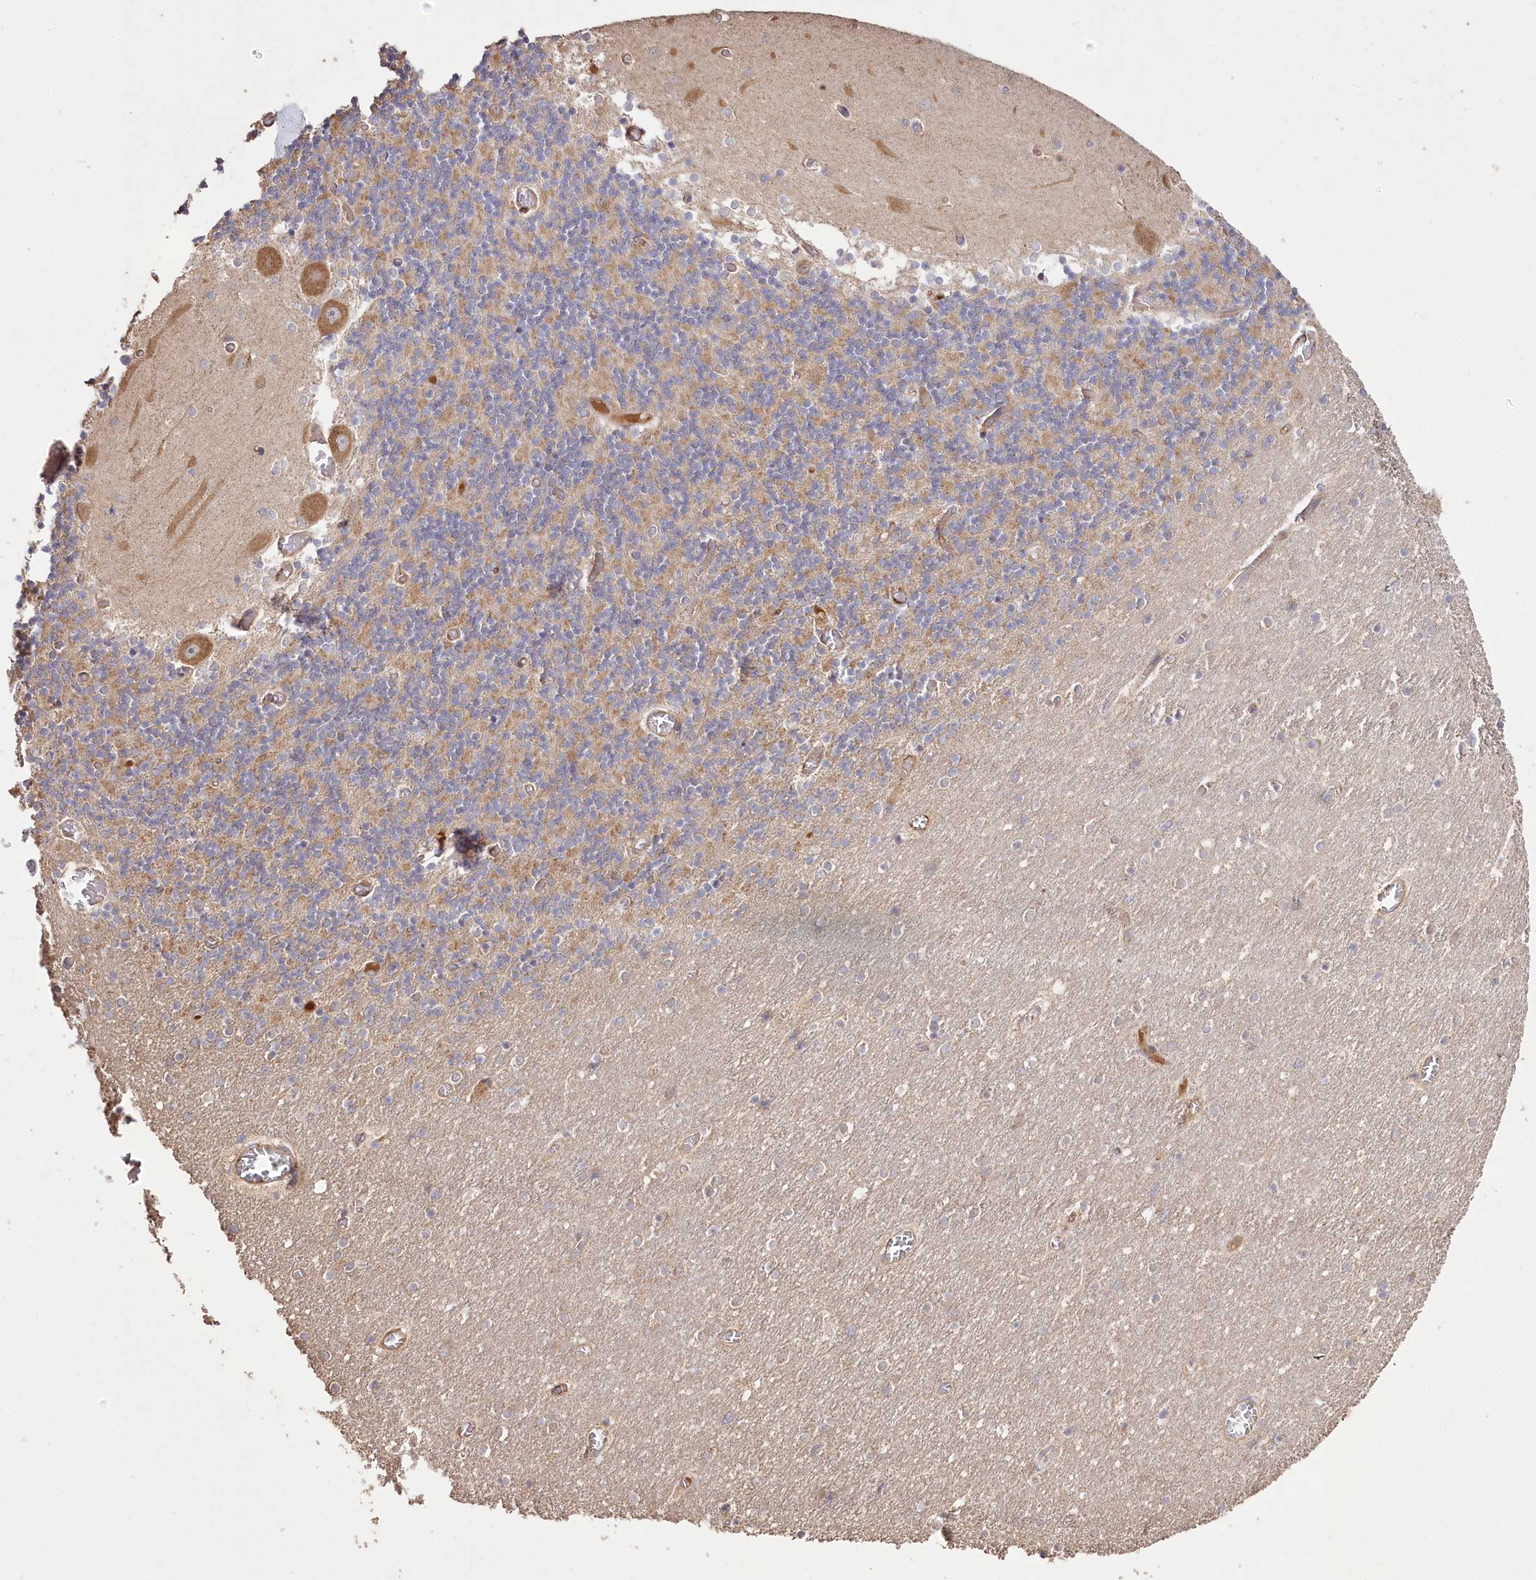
{"staining": {"intensity": "moderate", "quantity": ">75%", "location": "cytoplasmic/membranous"}, "tissue": "cerebellum", "cell_type": "Cells in granular layer", "image_type": "normal", "snomed": [{"axis": "morphology", "description": "Normal tissue, NOS"}, {"axis": "topography", "description": "Cerebellum"}], "caption": "Immunohistochemistry (IHC) (DAB) staining of unremarkable human cerebellum reveals moderate cytoplasmic/membranous protein positivity in about >75% of cells in granular layer.", "gene": "PRSS53", "patient": {"sex": "female", "age": 28}}